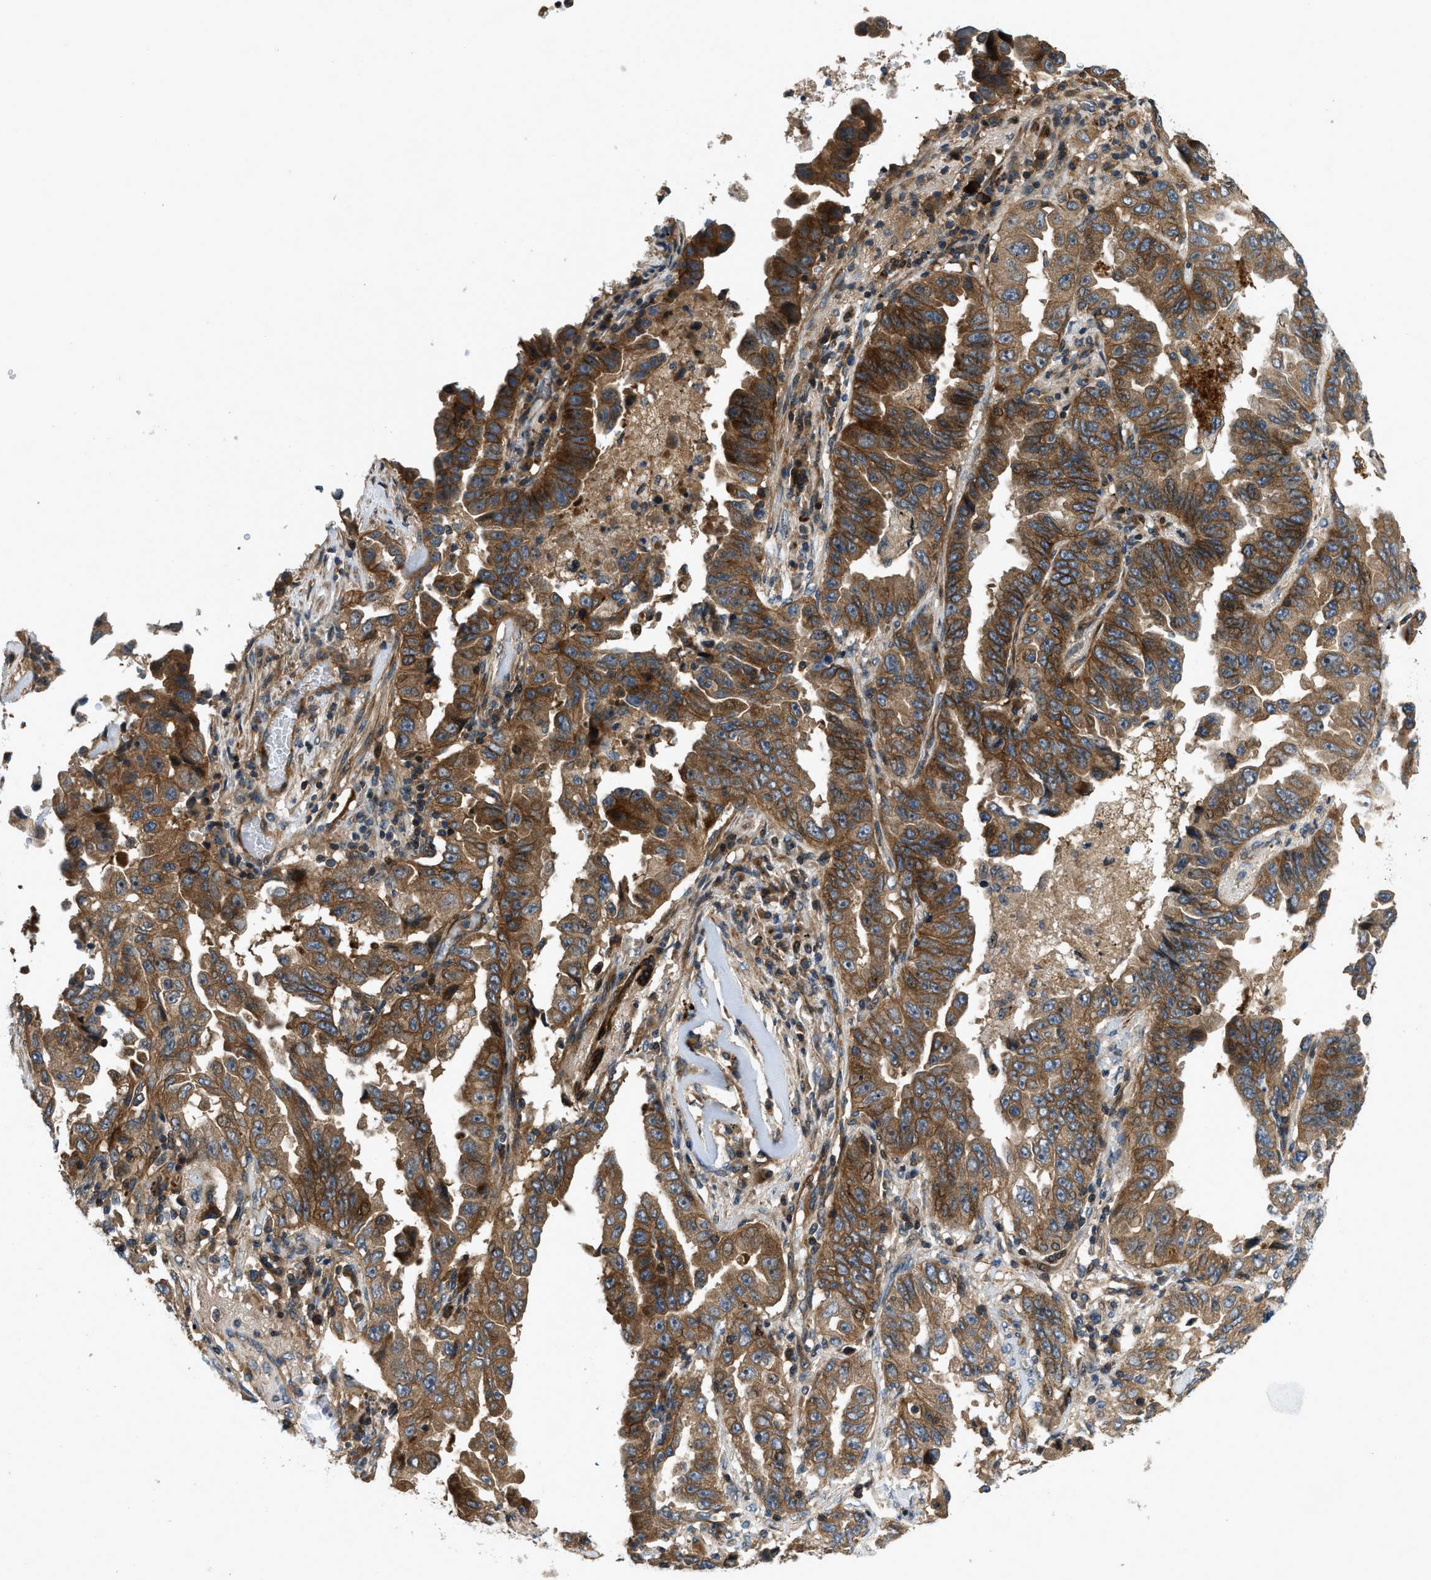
{"staining": {"intensity": "moderate", "quantity": ">75%", "location": "cytoplasmic/membranous"}, "tissue": "lung cancer", "cell_type": "Tumor cells", "image_type": "cancer", "snomed": [{"axis": "morphology", "description": "Adenocarcinoma, NOS"}, {"axis": "topography", "description": "Lung"}], "caption": "Immunohistochemistry image of neoplastic tissue: human lung cancer stained using immunohistochemistry (IHC) displays medium levels of moderate protein expression localized specifically in the cytoplasmic/membranous of tumor cells, appearing as a cytoplasmic/membranous brown color.", "gene": "CNNM3", "patient": {"sex": "female", "age": 51}}